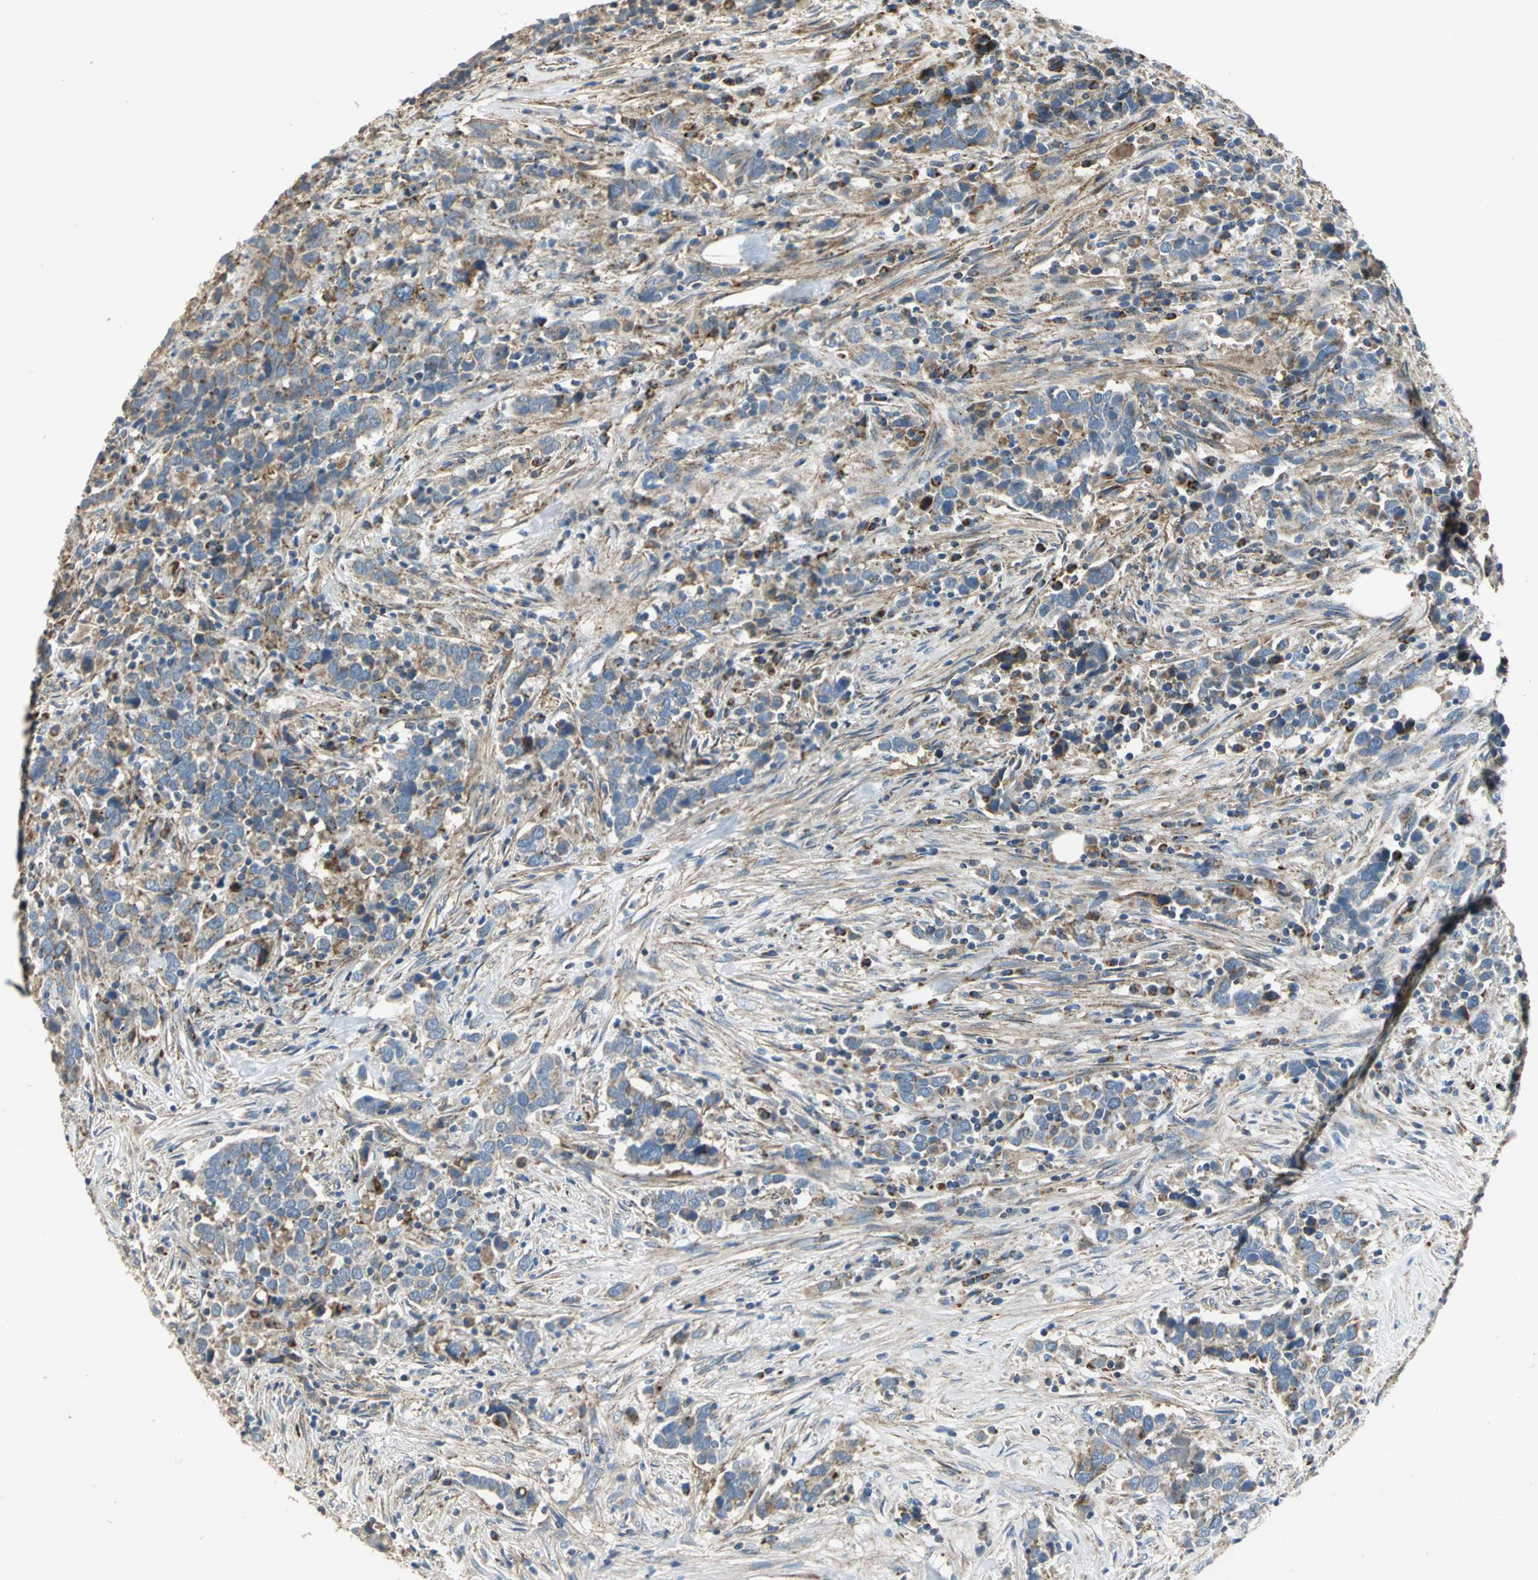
{"staining": {"intensity": "moderate", "quantity": ">75%", "location": "cytoplasmic/membranous"}, "tissue": "urothelial cancer", "cell_type": "Tumor cells", "image_type": "cancer", "snomed": [{"axis": "morphology", "description": "Urothelial carcinoma, High grade"}, {"axis": "topography", "description": "Urinary bladder"}], "caption": "Moderate cytoplasmic/membranous expression is seen in approximately >75% of tumor cells in high-grade urothelial carcinoma. The staining was performed using DAB to visualize the protein expression in brown, while the nuclei were stained in blue with hematoxylin (Magnification: 20x).", "gene": "NDUFB5", "patient": {"sex": "male", "age": 61}}